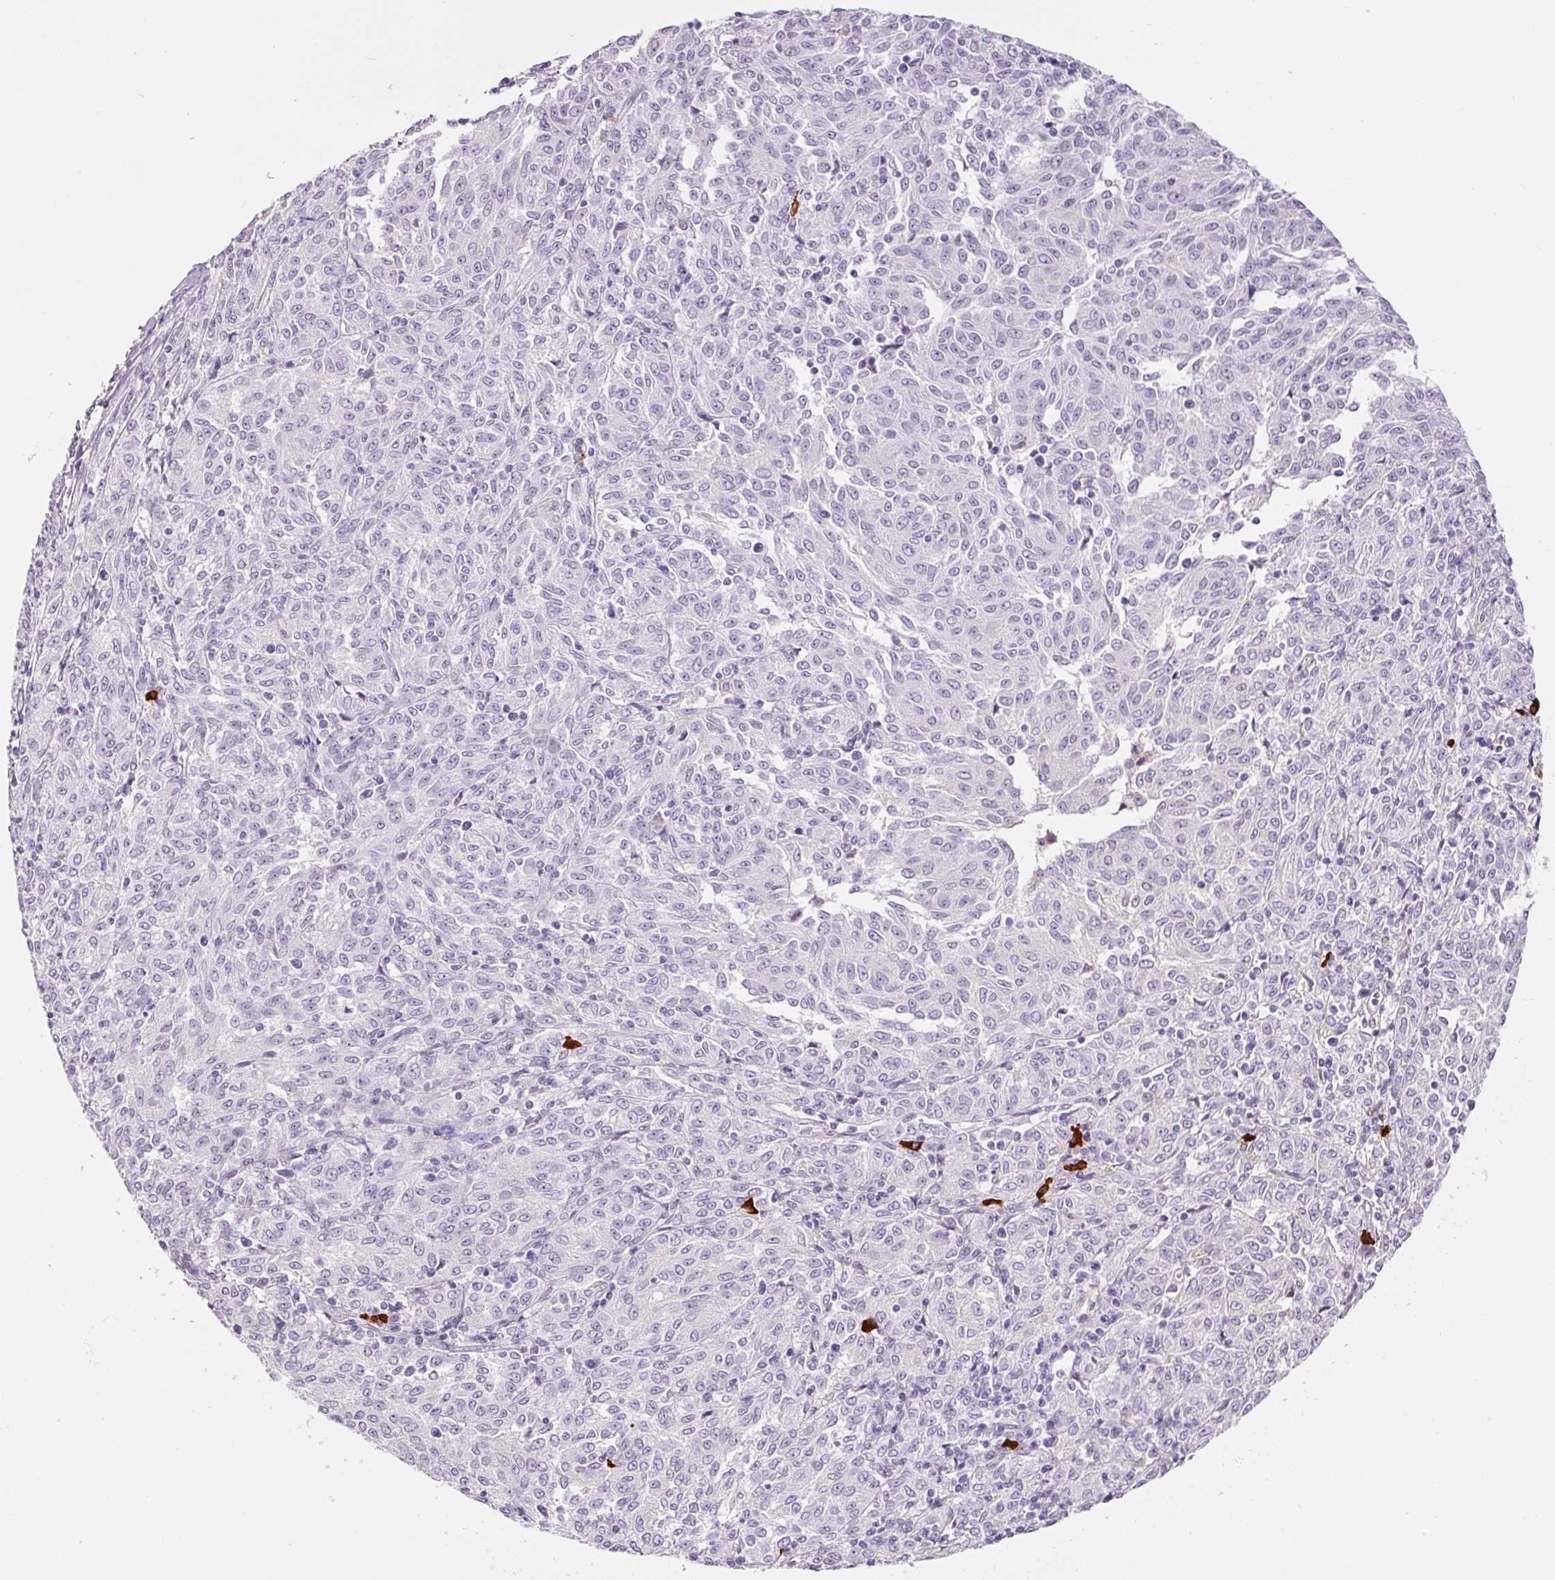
{"staining": {"intensity": "negative", "quantity": "none", "location": "none"}, "tissue": "melanoma", "cell_type": "Tumor cells", "image_type": "cancer", "snomed": [{"axis": "morphology", "description": "Malignant melanoma, NOS"}, {"axis": "topography", "description": "Skin"}], "caption": "Melanoma was stained to show a protein in brown. There is no significant expression in tumor cells. Nuclei are stained in blue.", "gene": "PRPF38B", "patient": {"sex": "female", "age": 72}}